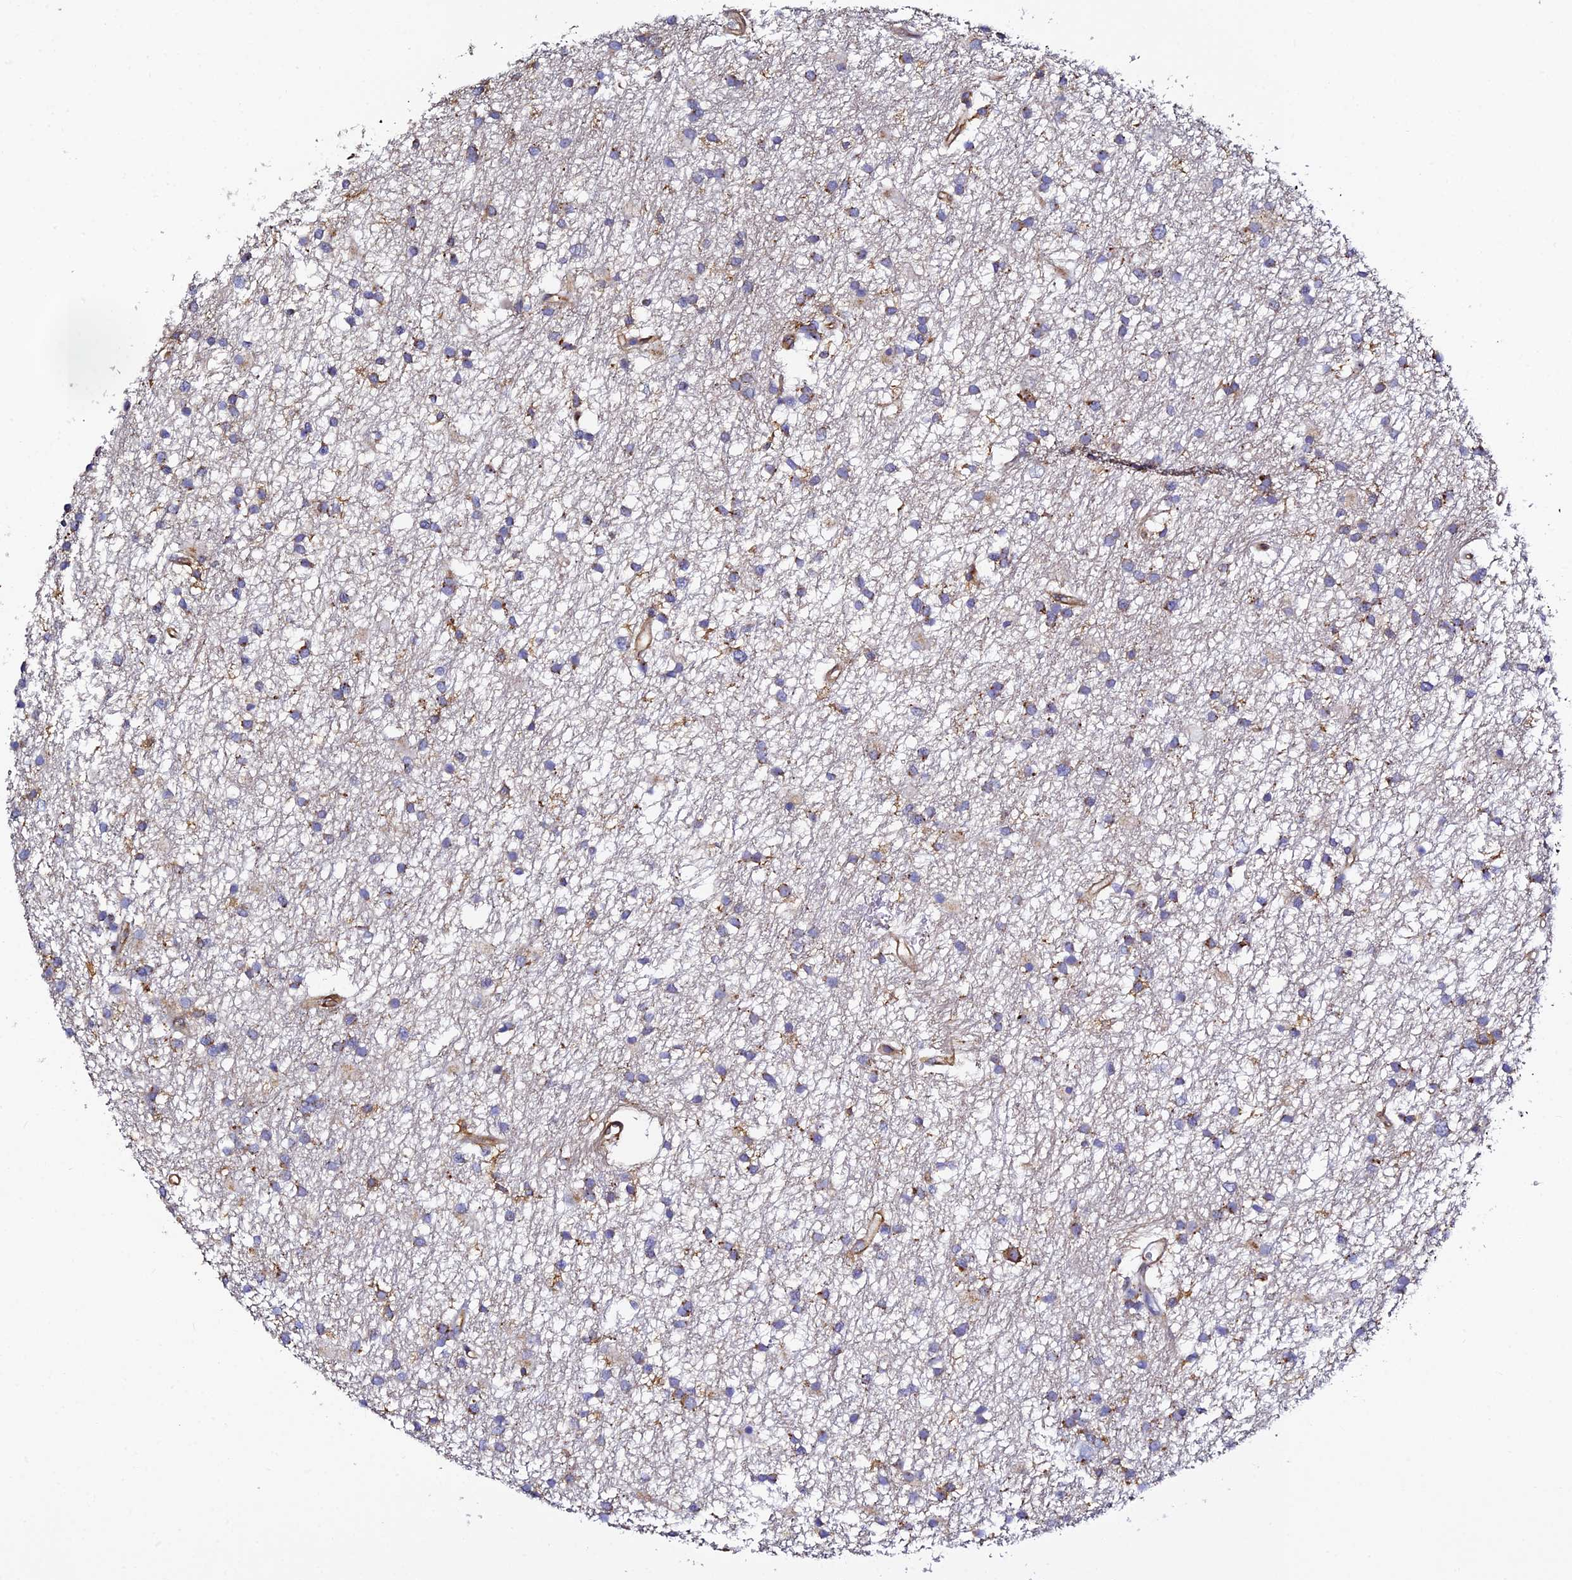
{"staining": {"intensity": "moderate", "quantity": "25%-75%", "location": "cytoplasmic/membranous"}, "tissue": "glioma", "cell_type": "Tumor cells", "image_type": "cancer", "snomed": [{"axis": "morphology", "description": "Glioma, malignant, High grade"}, {"axis": "topography", "description": "Brain"}], "caption": "Protein staining of glioma tissue exhibits moderate cytoplasmic/membranous expression in about 25%-75% of tumor cells. (DAB IHC with brightfield microscopy, high magnification).", "gene": "TRPV2", "patient": {"sex": "male", "age": 77}}